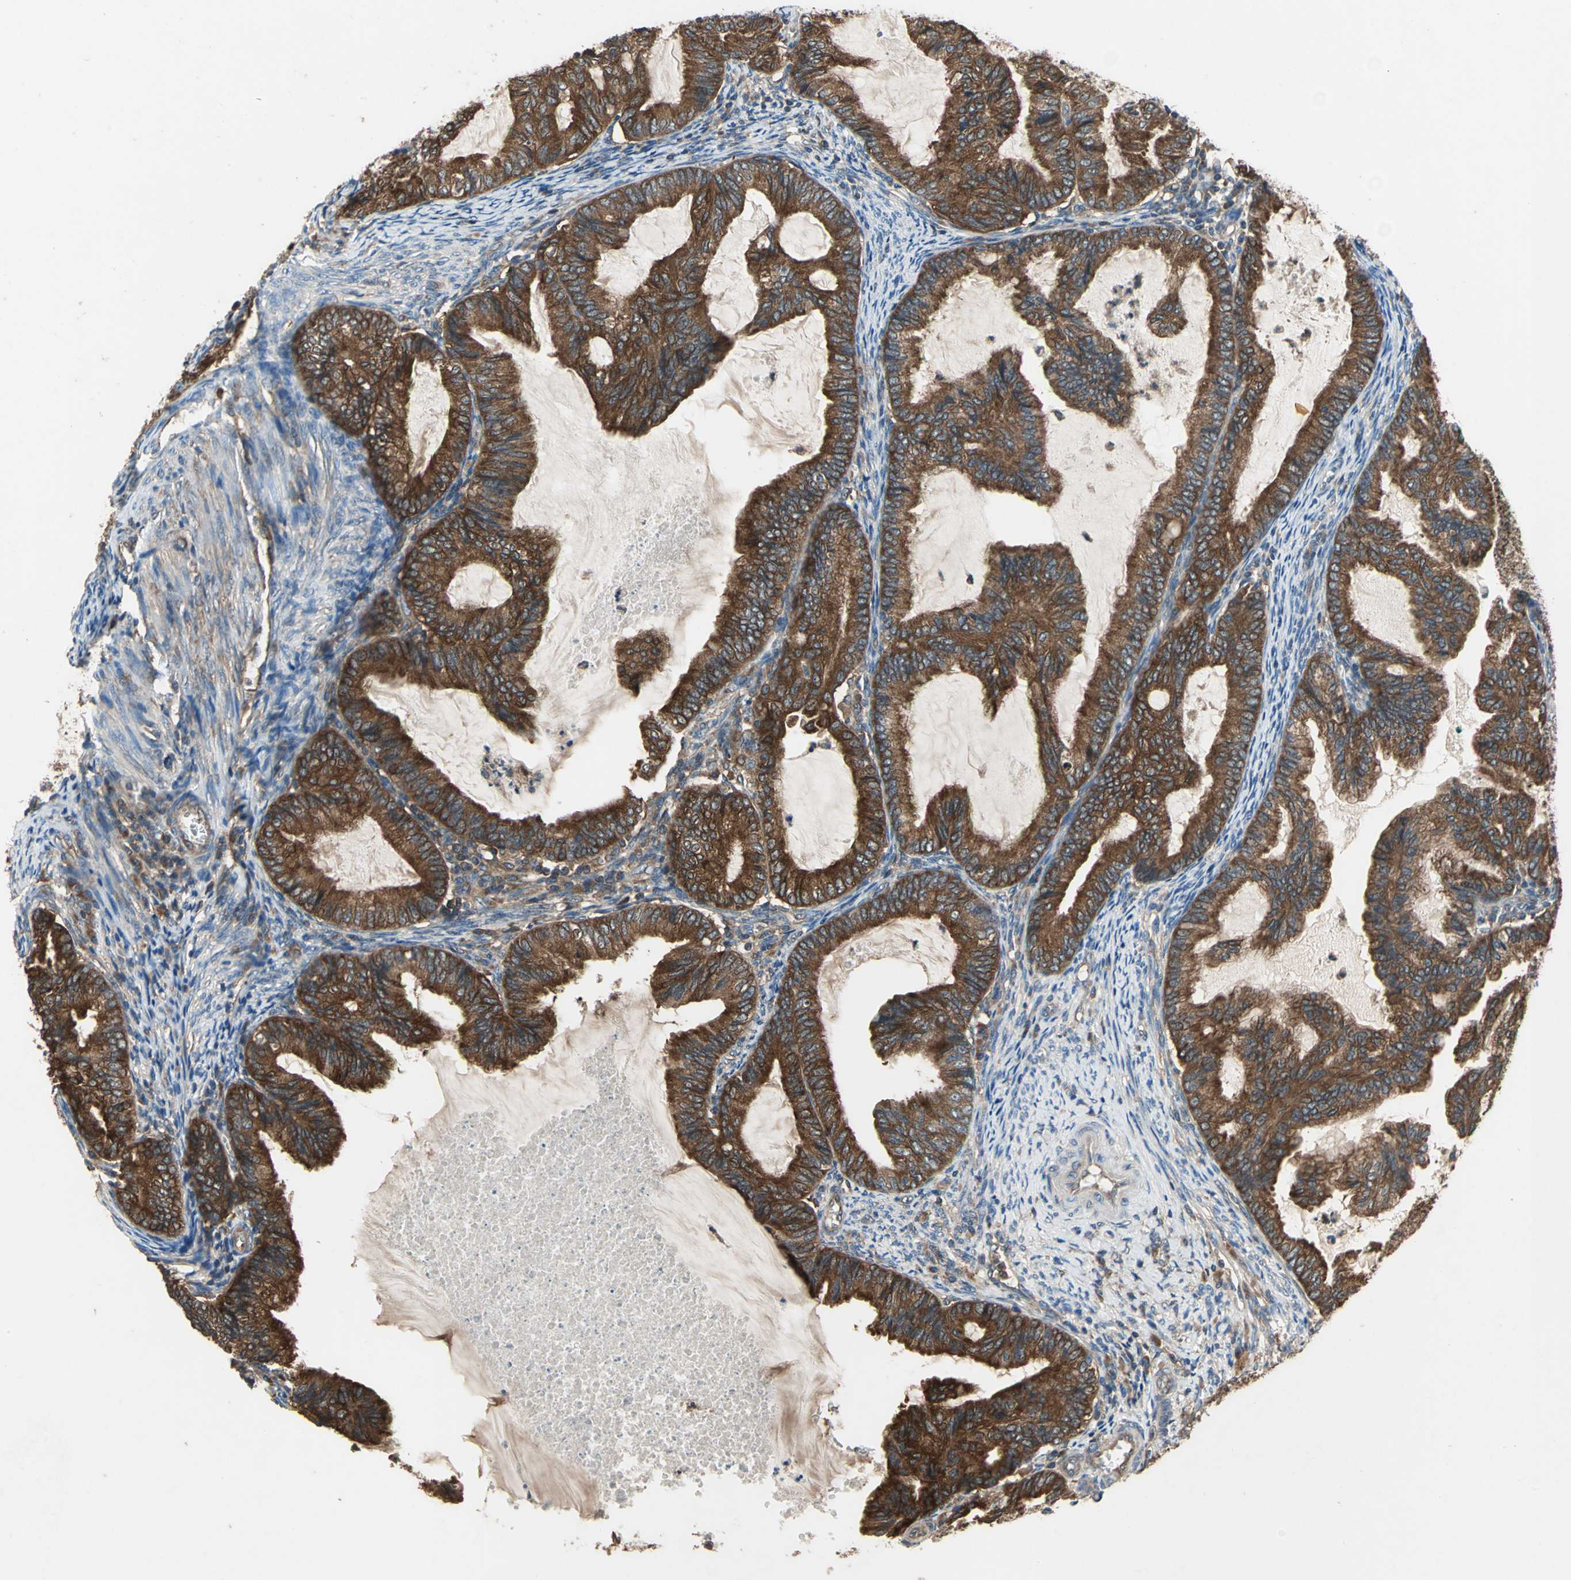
{"staining": {"intensity": "strong", "quantity": ">75%", "location": "cytoplasmic/membranous"}, "tissue": "cervical cancer", "cell_type": "Tumor cells", "image_type": "cancer", "snomed": [{"axis": "morphology", "description": "Normal tissue, NOS"}, {"axis": "morphology", "description": "Adenocarcinoma, NOS"}, {"axis": "topography", "description": "Cervix"}, {"axis": "topography", "description": "Endometrium"}], "caption": "Immunohistochemistry (DAB (3,3'-diaminobenzidine)) staining of cervical adenocarcinoma demonstrates strong cytoplasmic/membranous protein expression in approximately >75% of tumor cells. (DAB (3,3'-diaminobenzidine) IHC, brown staining for protein, blue staining for nuclei).", "gene": "CAPN1", "patient": {"sex": "female", "age": 86}}